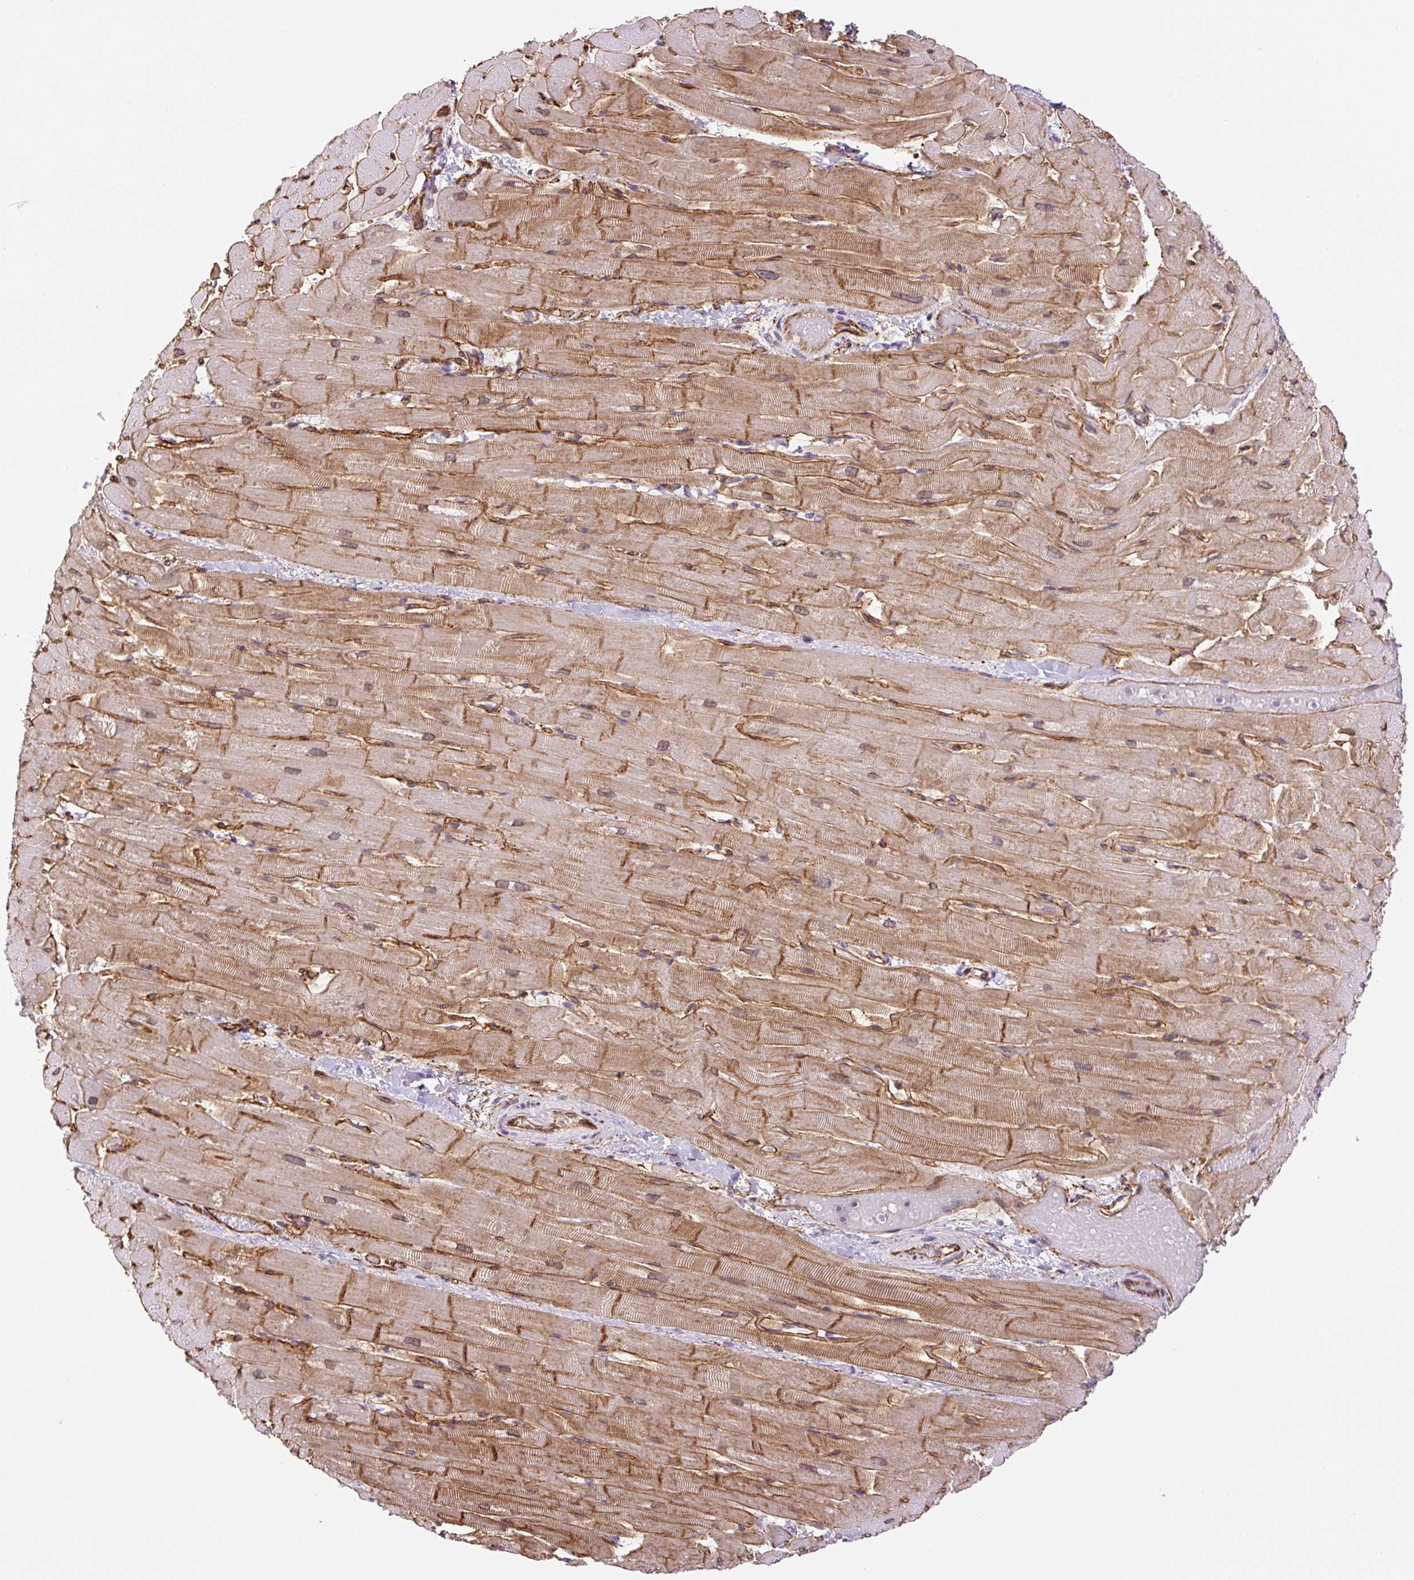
{"staining": {"intensity": "moderate", "quantity": "25%-75%", "location": "cytoplasmic/membranous"}, "tissue": "heart muscle", "cell_type": "Cardiomyocytes", "image_type": "normal", "snomed": [{"axis": "morphology", "description": "Normal tissue, NOS"}, {"axis": "topography", "description": "Heart"}], "caption": "IHC micrograph of normal heart muscle: human heart muscle stained using immunohistochemistry (IHC) shows medium levels of moderate protein expression localized specifically in the cytoplasmic/membranous of cardiomyocytes, appearing as a cytoplasmic/membranous brown color.", "gene": "MYO5C", "patient": {"sex": "male", "age": 37}}